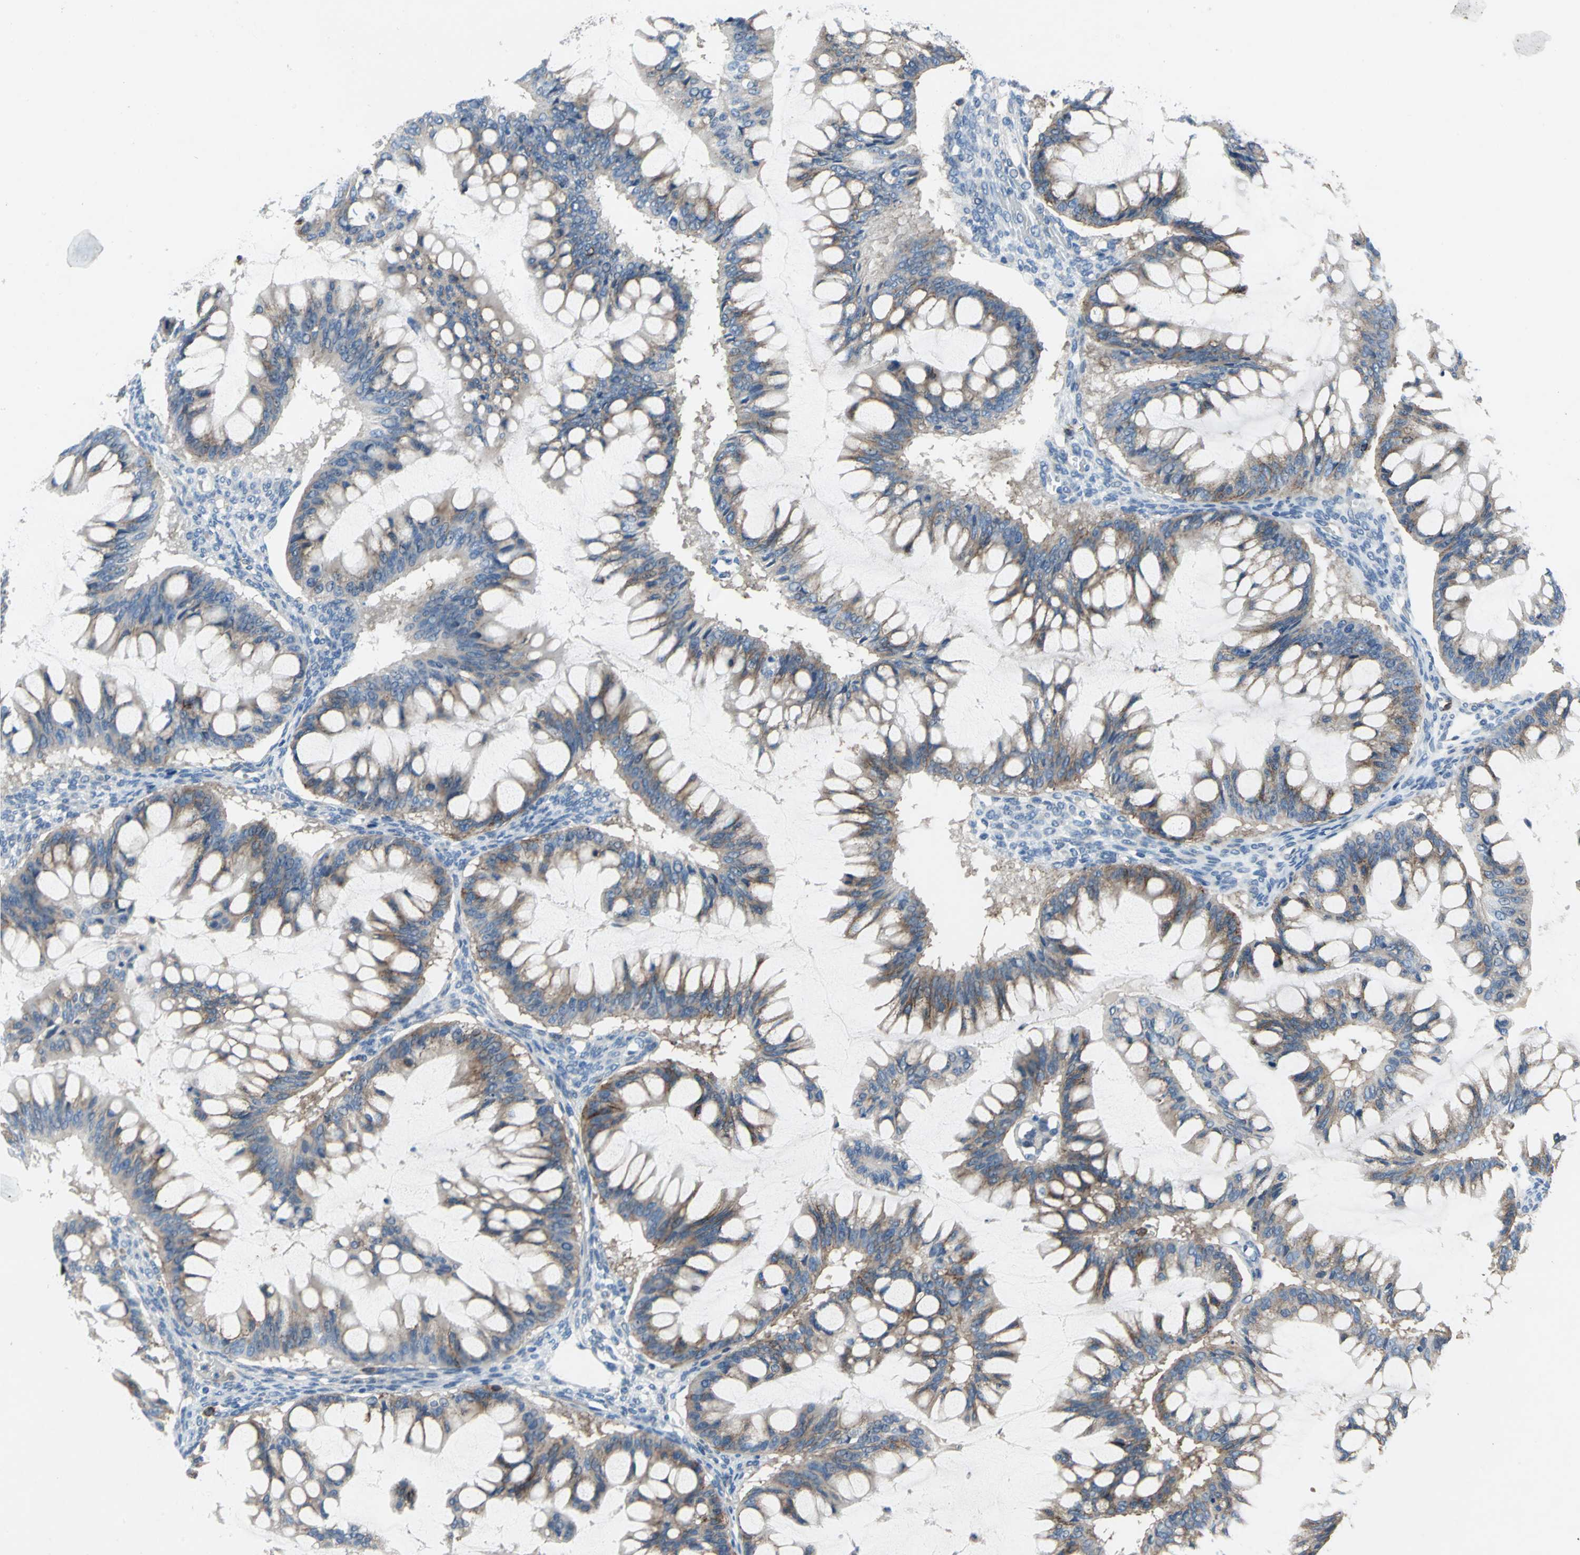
{"staining": {"intensity": "weak", "quantity": "25%-75%", "location": "cytoplasmic/membranous"}, "tissue": "ovarian cancer", "cell_type": "Tumor cells", "image_type": "cancer", "snomed": [{"axis": "morphology", "description": "Cystadenocarcinoma, mucinous, NOS"}, {"axis": "topography", "description": "Ovary"}], "caption": "Immunohistochemical staining of human ovarian mucinous cystadenocarcinoma demonstrates low levels of weak cytoplasmic/membranous positivity in about 25%-75% of tumor cells. The staining was performed using DAB, with brown indicating positive protein expression. Nuclei are stained blue with hematoxylin.", "gene": "CD44", "patient": {"sex": "female", "age": 73}}